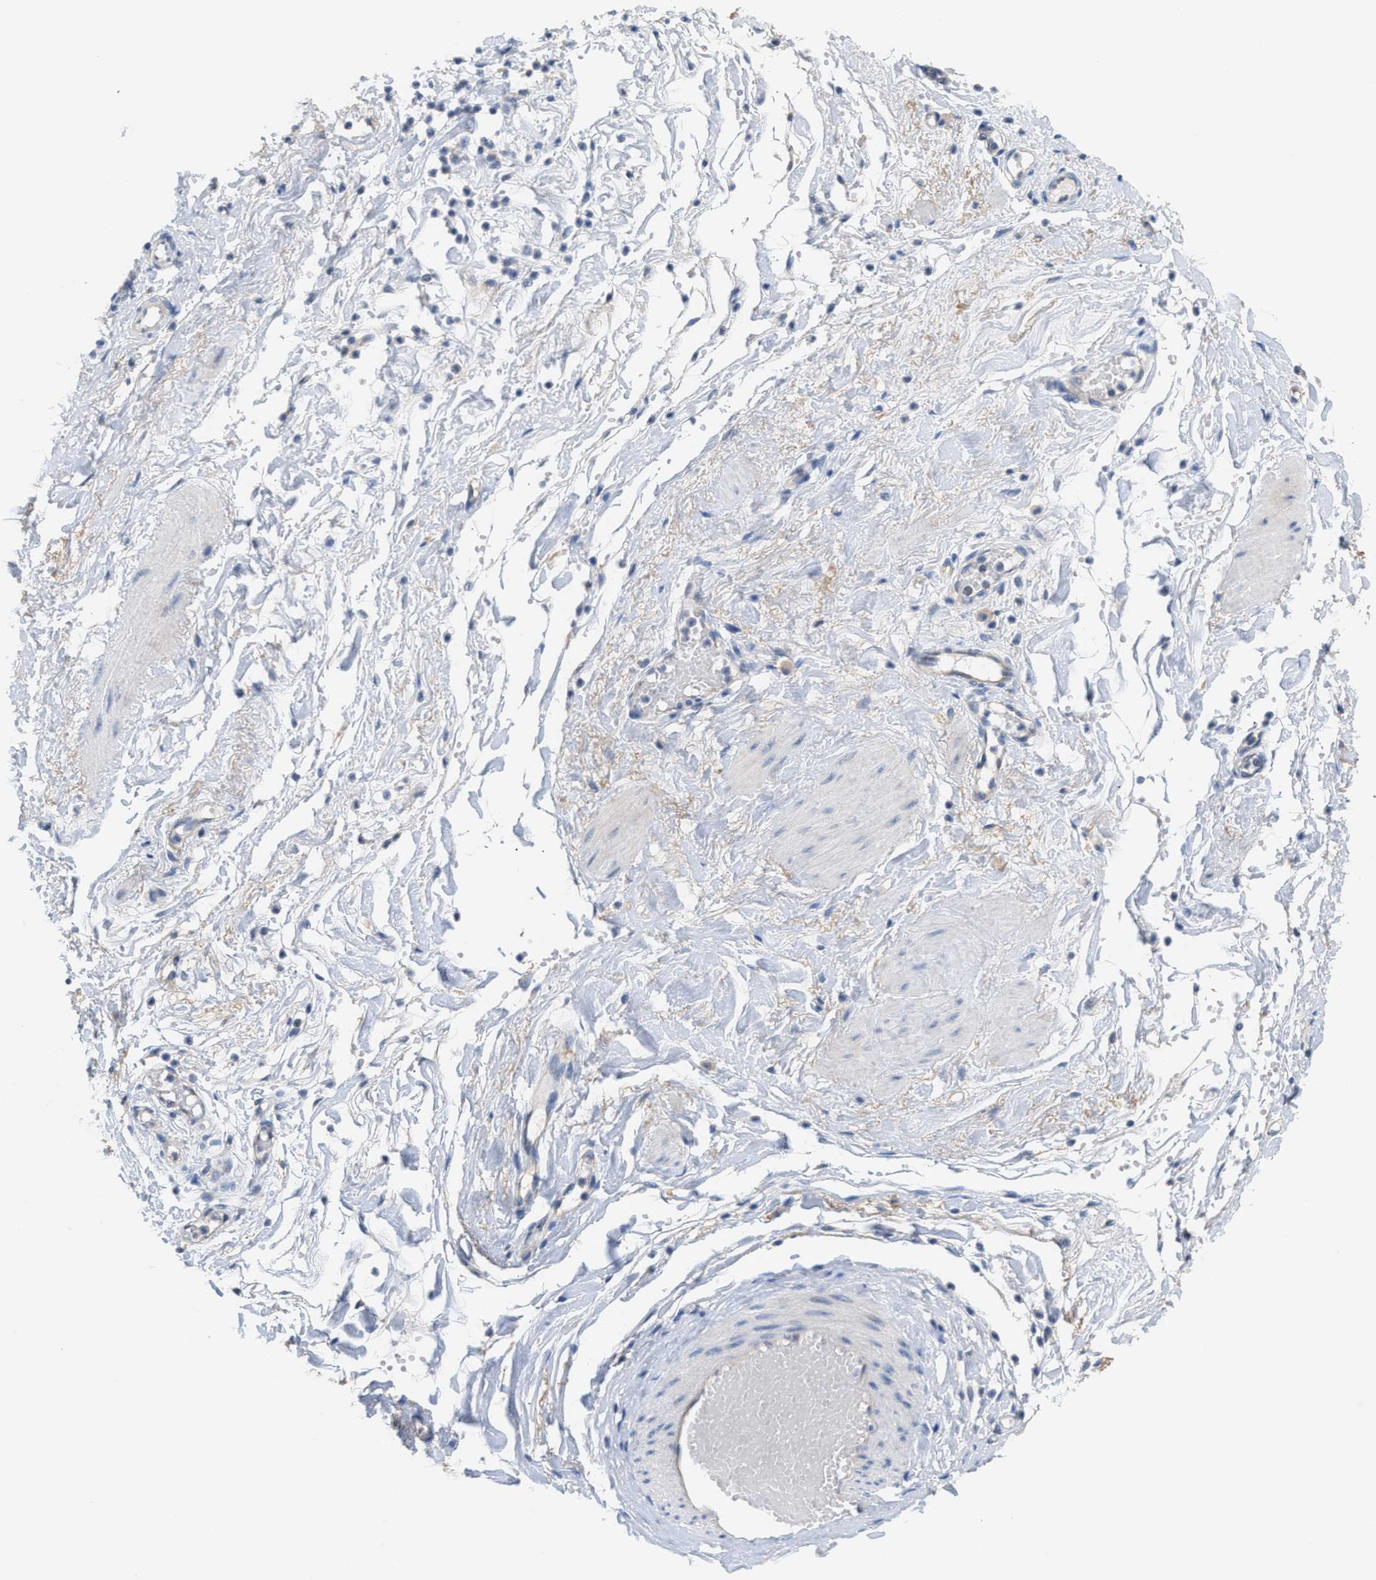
{"staining": {"intensity": "negative", "quantity": "none", "location": "none"}, "tissue": "adipose tissue", "cell_type": "Adipocytes", "image_type": "normal", "snomed": [{"axis": "morphology", "description": "Normal tissue, NOS"}, {"axis": "topography", "description": "Soft tissue"}], "caption": "Immunohistochemistry of unremarkable adipose tissue shows no staining in adipocytes.", "gene": "UBAP2", "patient": {"sex": "male", "age": 72}}